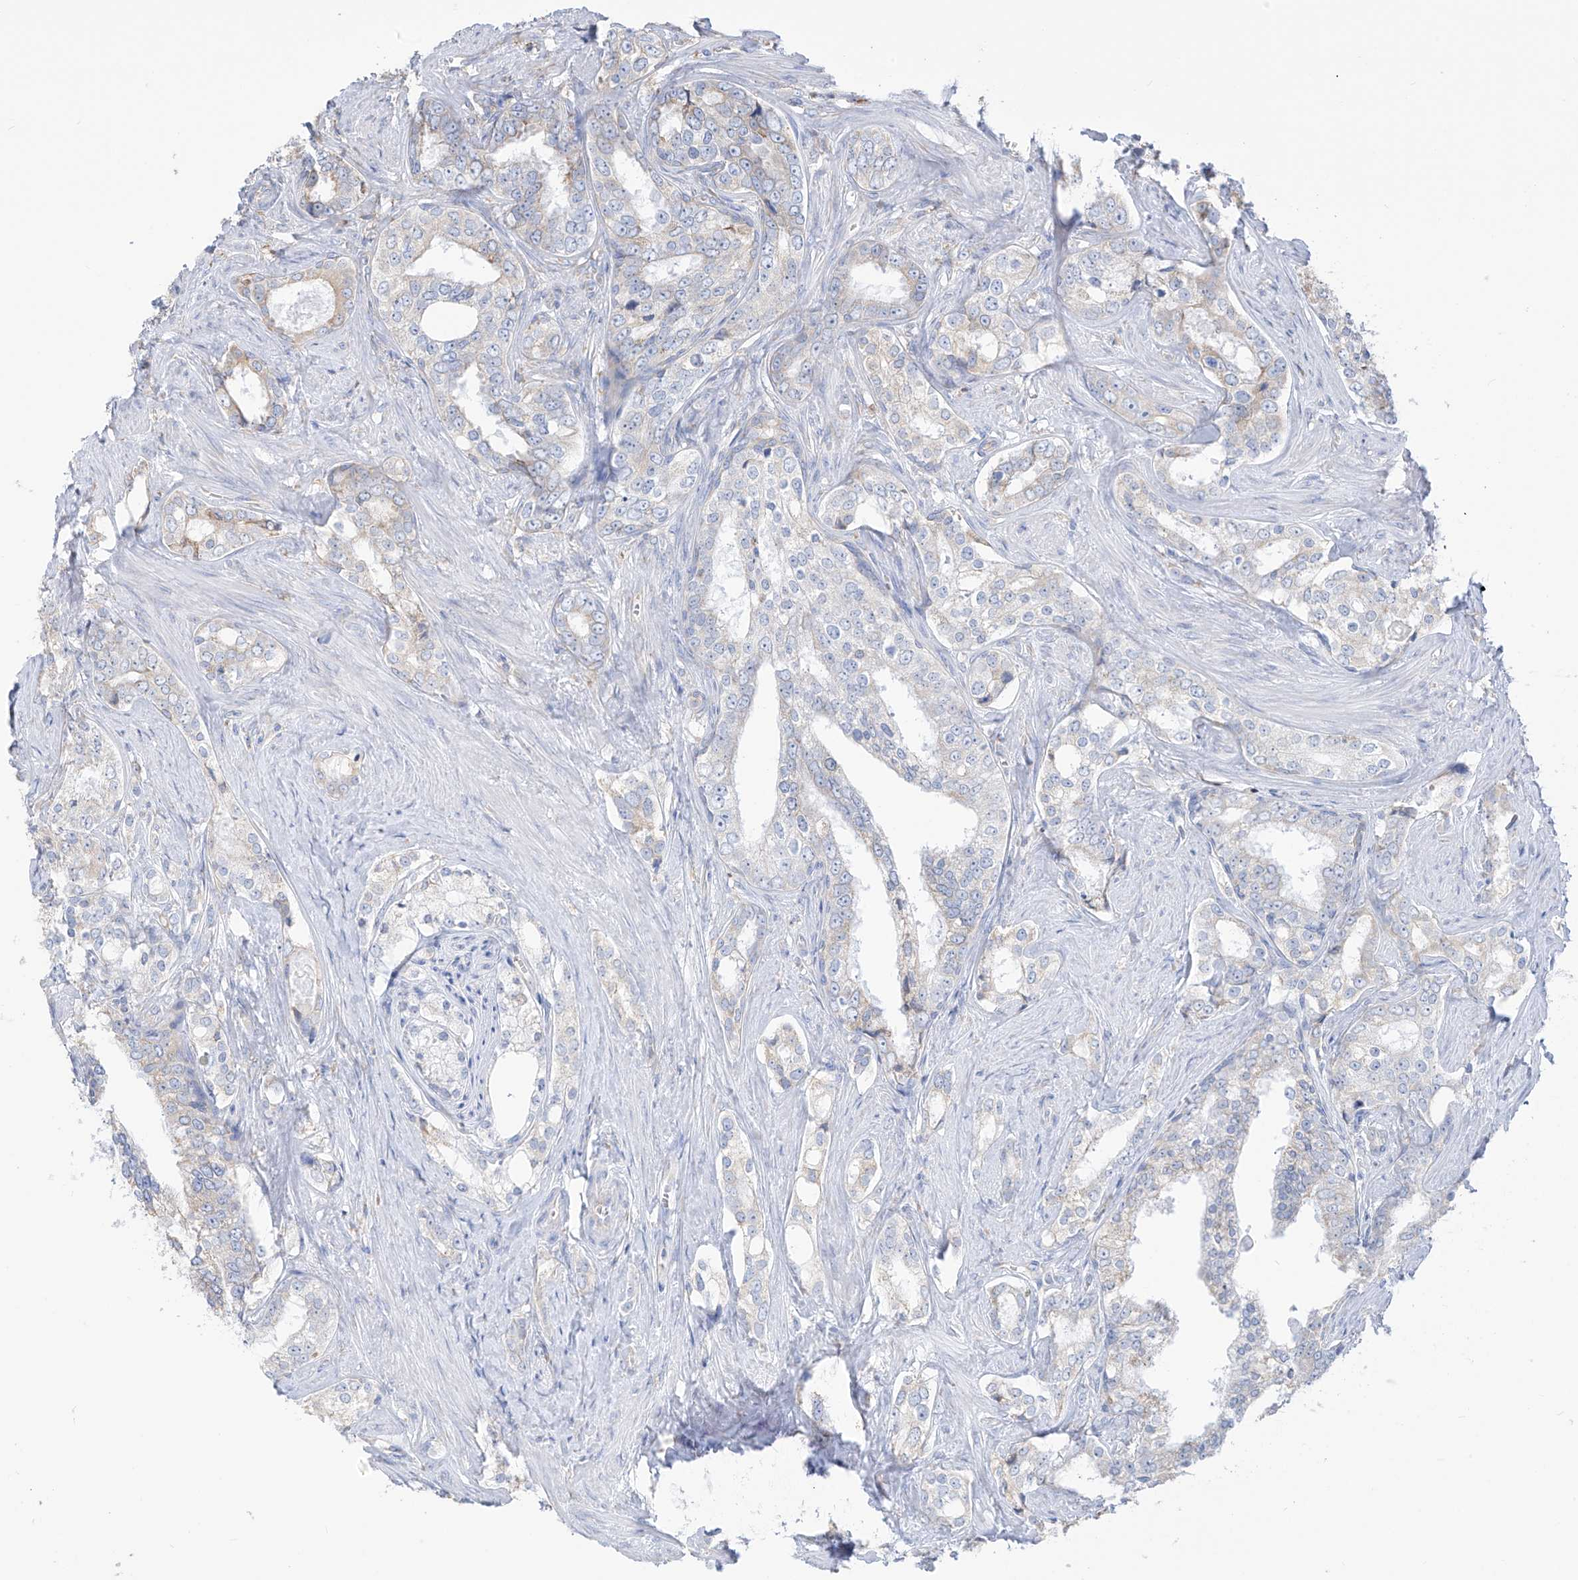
{"staining": {"intensity": "weak", "quantity": "<25%", "location": "cytoplasmic/membranous"}, "tissue": "prostate cancer", "cell_type": "Tumor cells", "image_type": "cancer", "snomed": [{"axis": "morphology", "description": "Adenocarcinoma, High grade"}, {"axis": "topography", "description": "Prostate"}], "caption": "High magnification brightfield microscopy of adenocarcinoma (high-grade) (prostate) stained with DAB (brown) and counterstained with hematoxylin (blue): tumor cells show no significant positivity.", "gene": "PDIA6", "patient": {"sex": "male", "age": 66}}